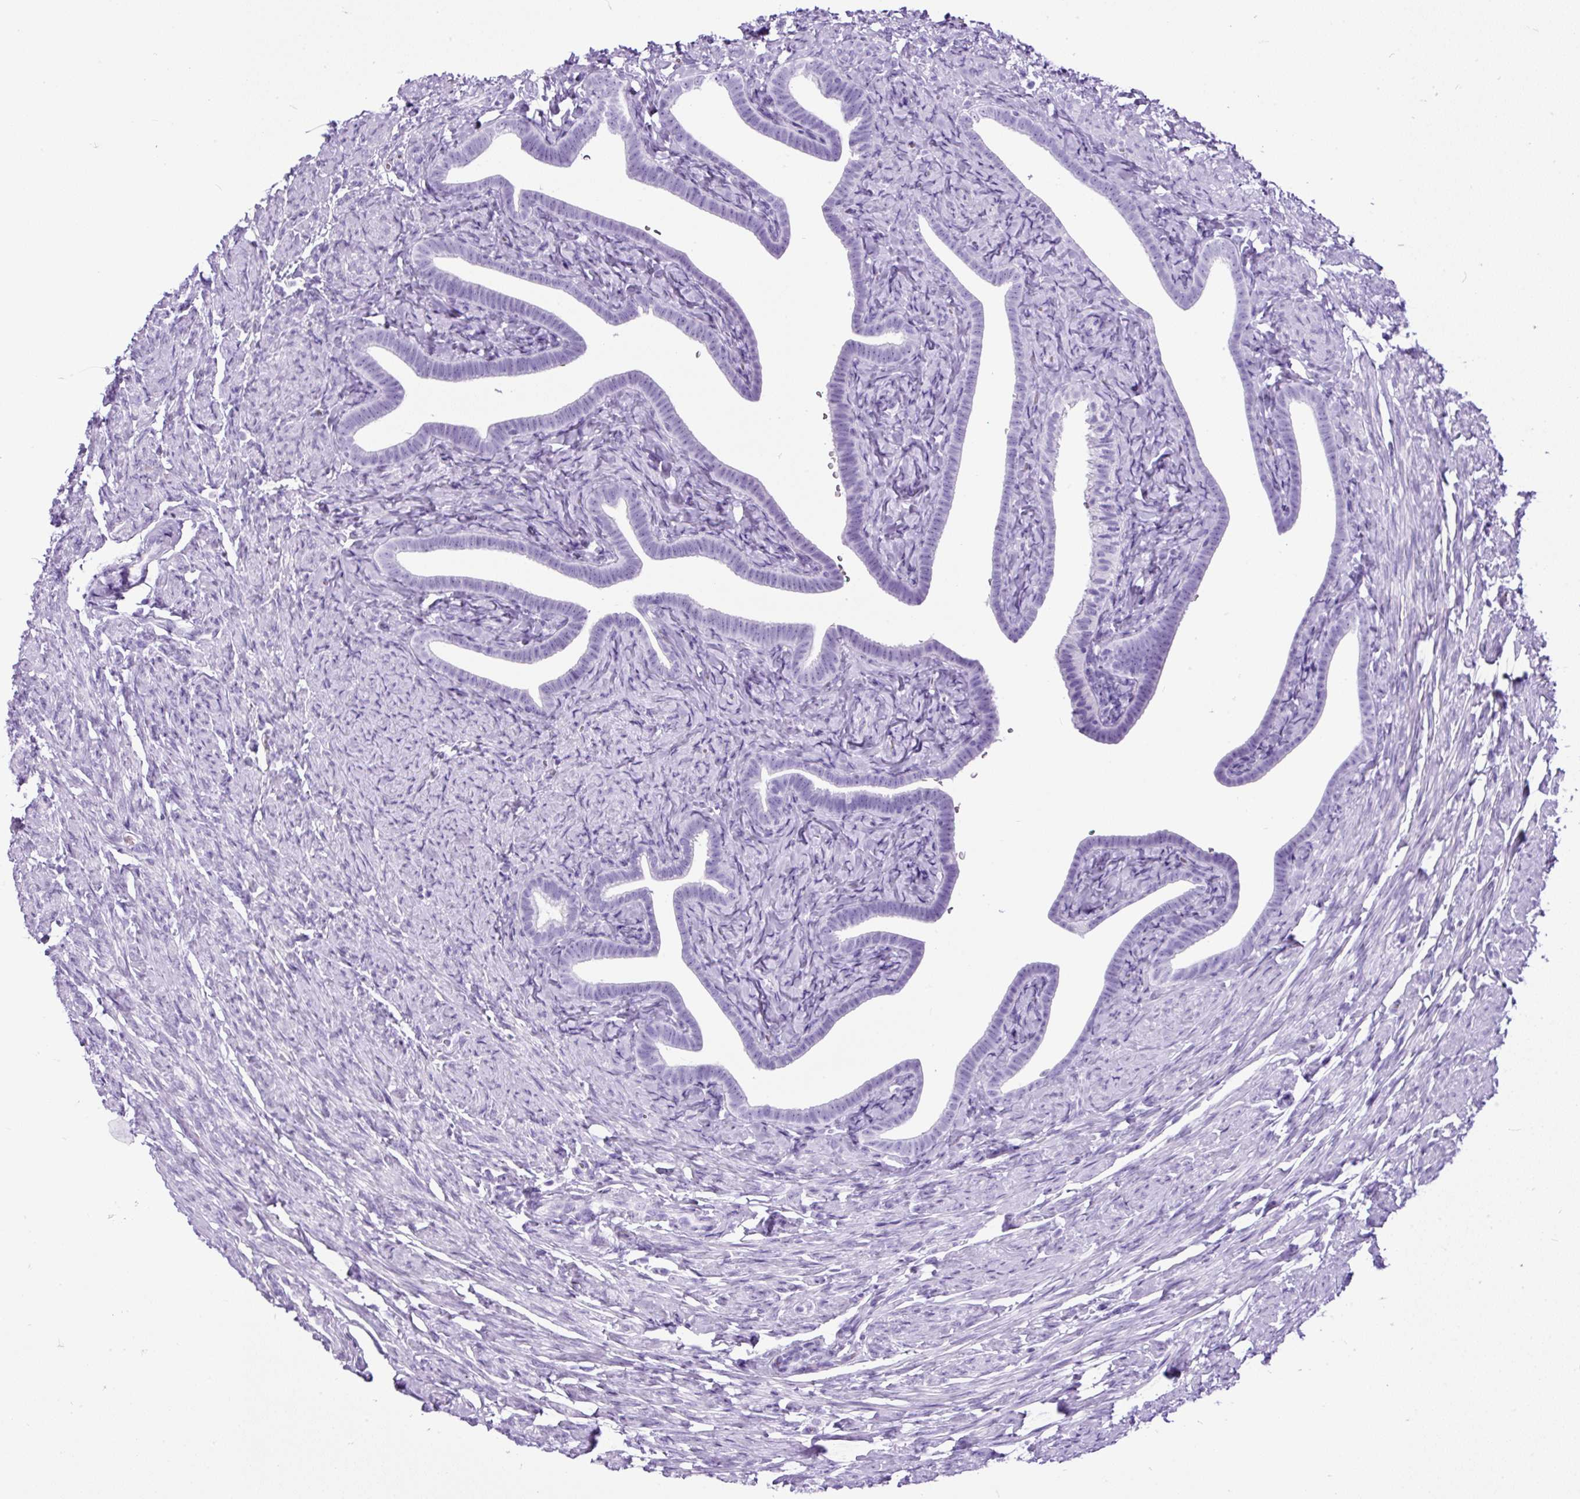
{"staining": {"intensity": "negative", "quantity": "none", "location": "none"}, "tissue": "fallopian tube", "cell_type": "Glandular cells", "image_type": "normal", "snomed": [{"axis": "morphology", "description": "Normal tissue, NOS"}, {"axis": "topography", "description": "Fallopian tube"}], "caption": "Immunohistochemical staining of normal human fallopian tube shows no significant expression in glandular cells.", "gene": "CEL", "patient": {"sex": "female", "age": 69}}